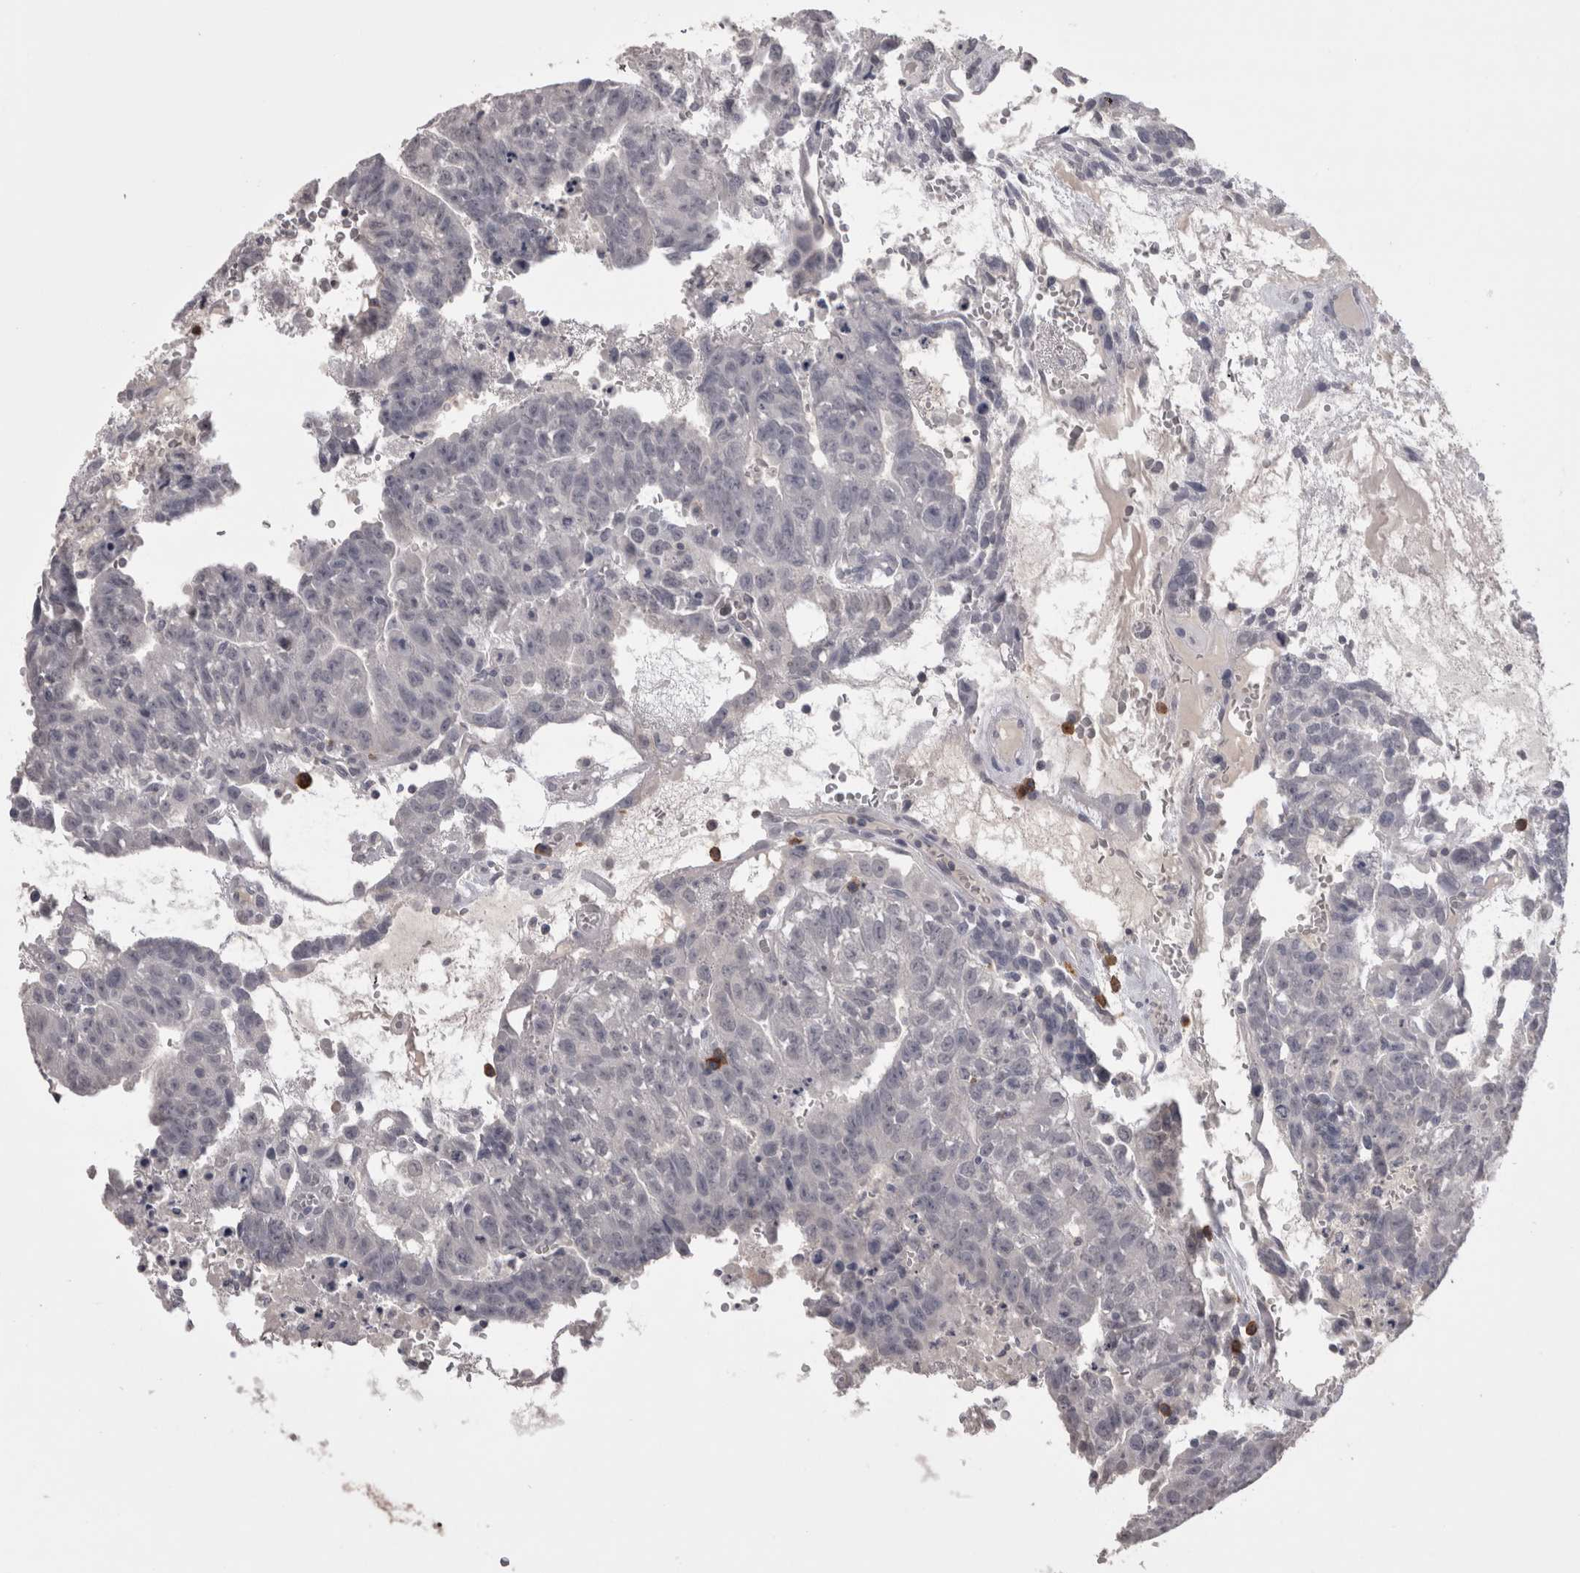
{"staining": {"intensity": "negative", "quantity": "none", "location": "none"}, "tissue": "testis cancer", "cell_type": "Tumor cells", "image_type": "cancer", "snomed": [{"axis": "morphology", "description": "Seminoma, NOS"}, {"axis": "morphology", "description": "Carcinoma, Embryonal, NOS"}, {"axis": "topography", "description": "Testis"}], "caption": "IHC histopathology image of neoplastic tissue: human testis cancer (seminoma) stained with DAB (3,3'-diaminobenzidine) demonstrates no significant protein expression in tumor cells.", "gene": "LAX1", "patient": {"sex": "male", "age": 52}}